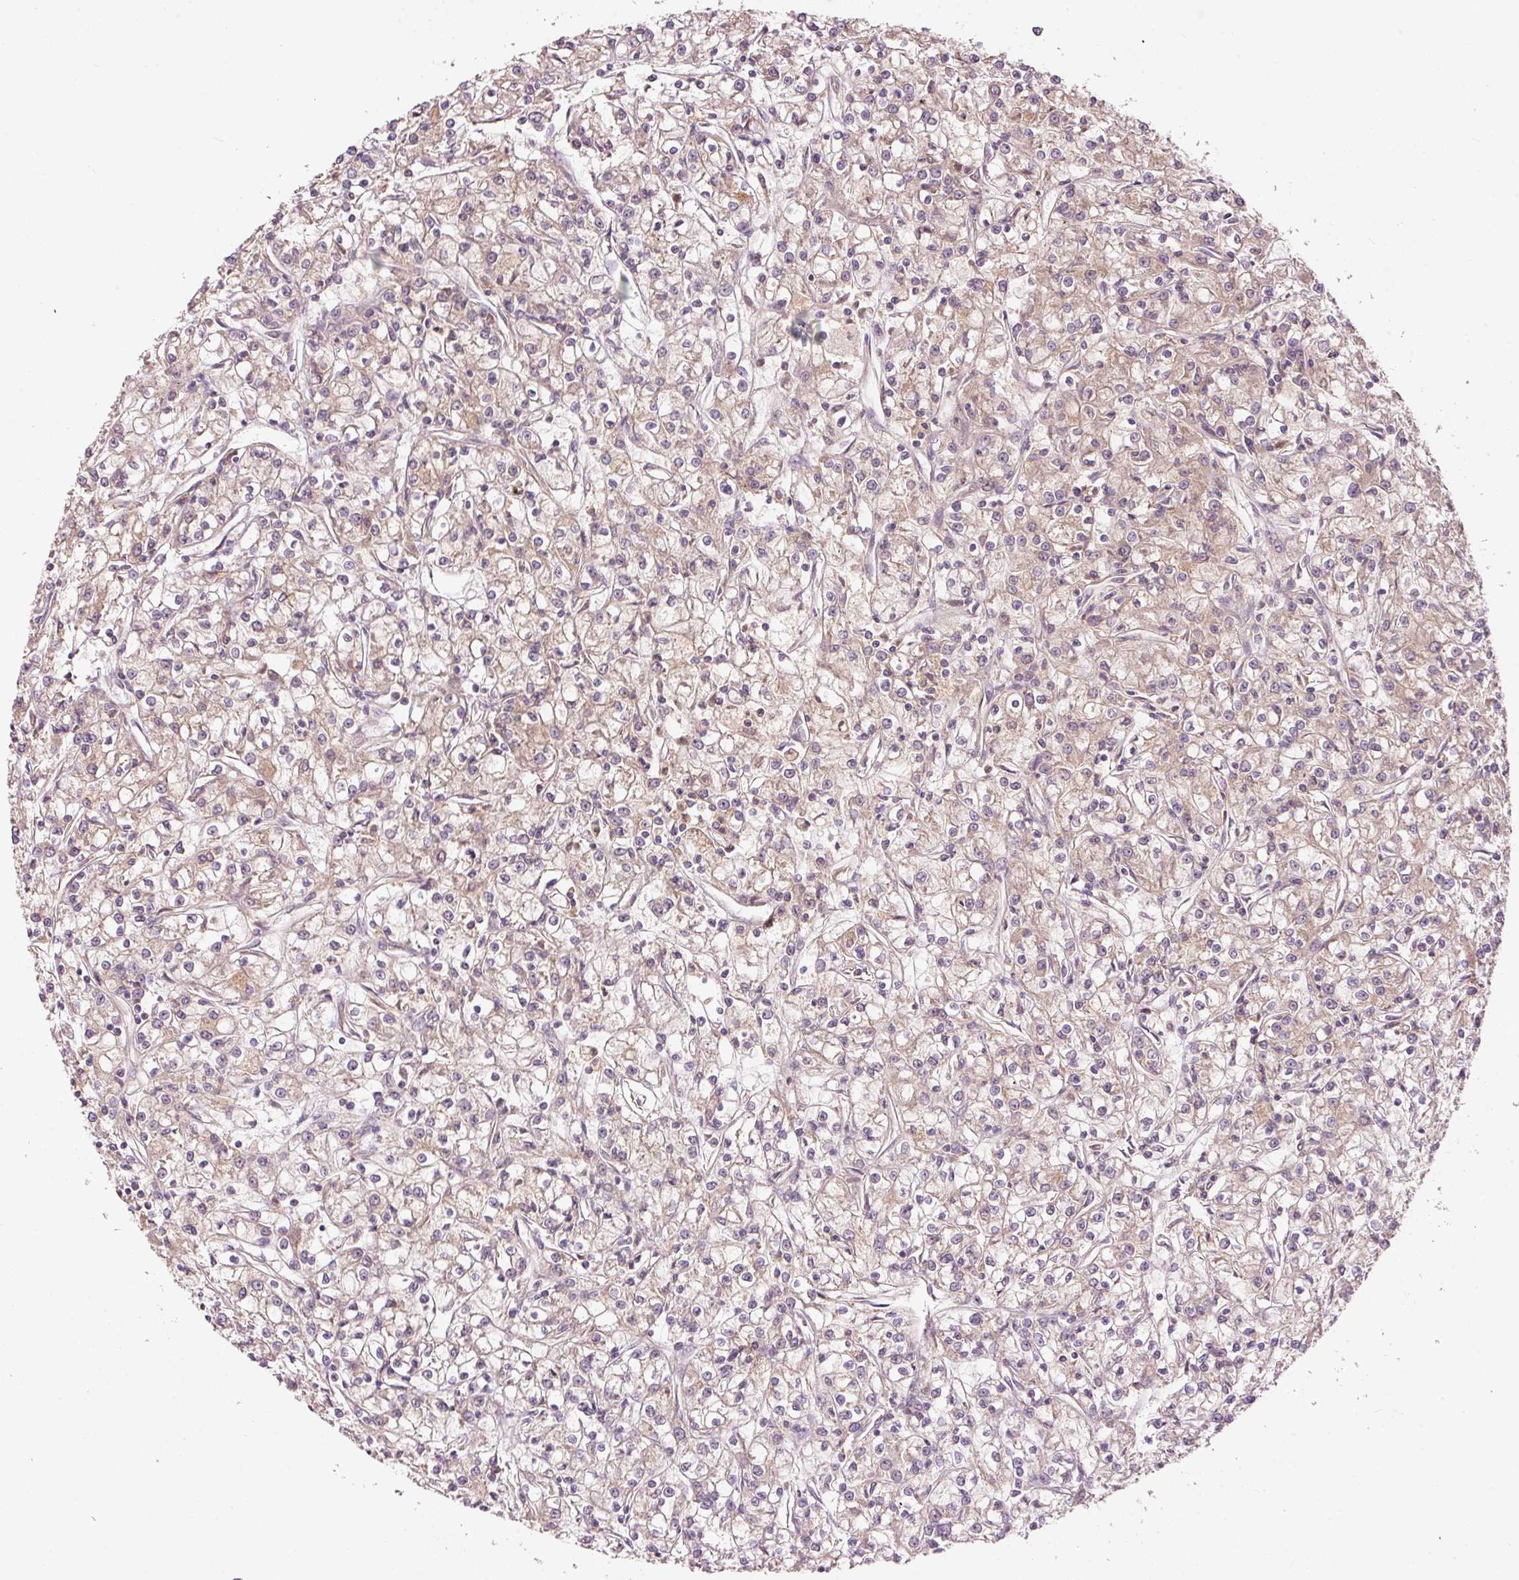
{"staining": {"intensity": "weak", "quantity": "<25%", "location": "cytoplasmic/membranous"}, "tissue": "renal cancer", "cell_type": "Tumor cells", "image_type": "cancer", "snomed": [{"axis": "morphology", "description": "Adenocarcinoma, NOS"}, {"axis": "topography", "description": "Kidney"}], "caption": "The photomicrograph reveals no significant staining in tumor cells of renal cancer.", "gene": "PCDHB1", "patient": {"sex": "female", "age": 59}}